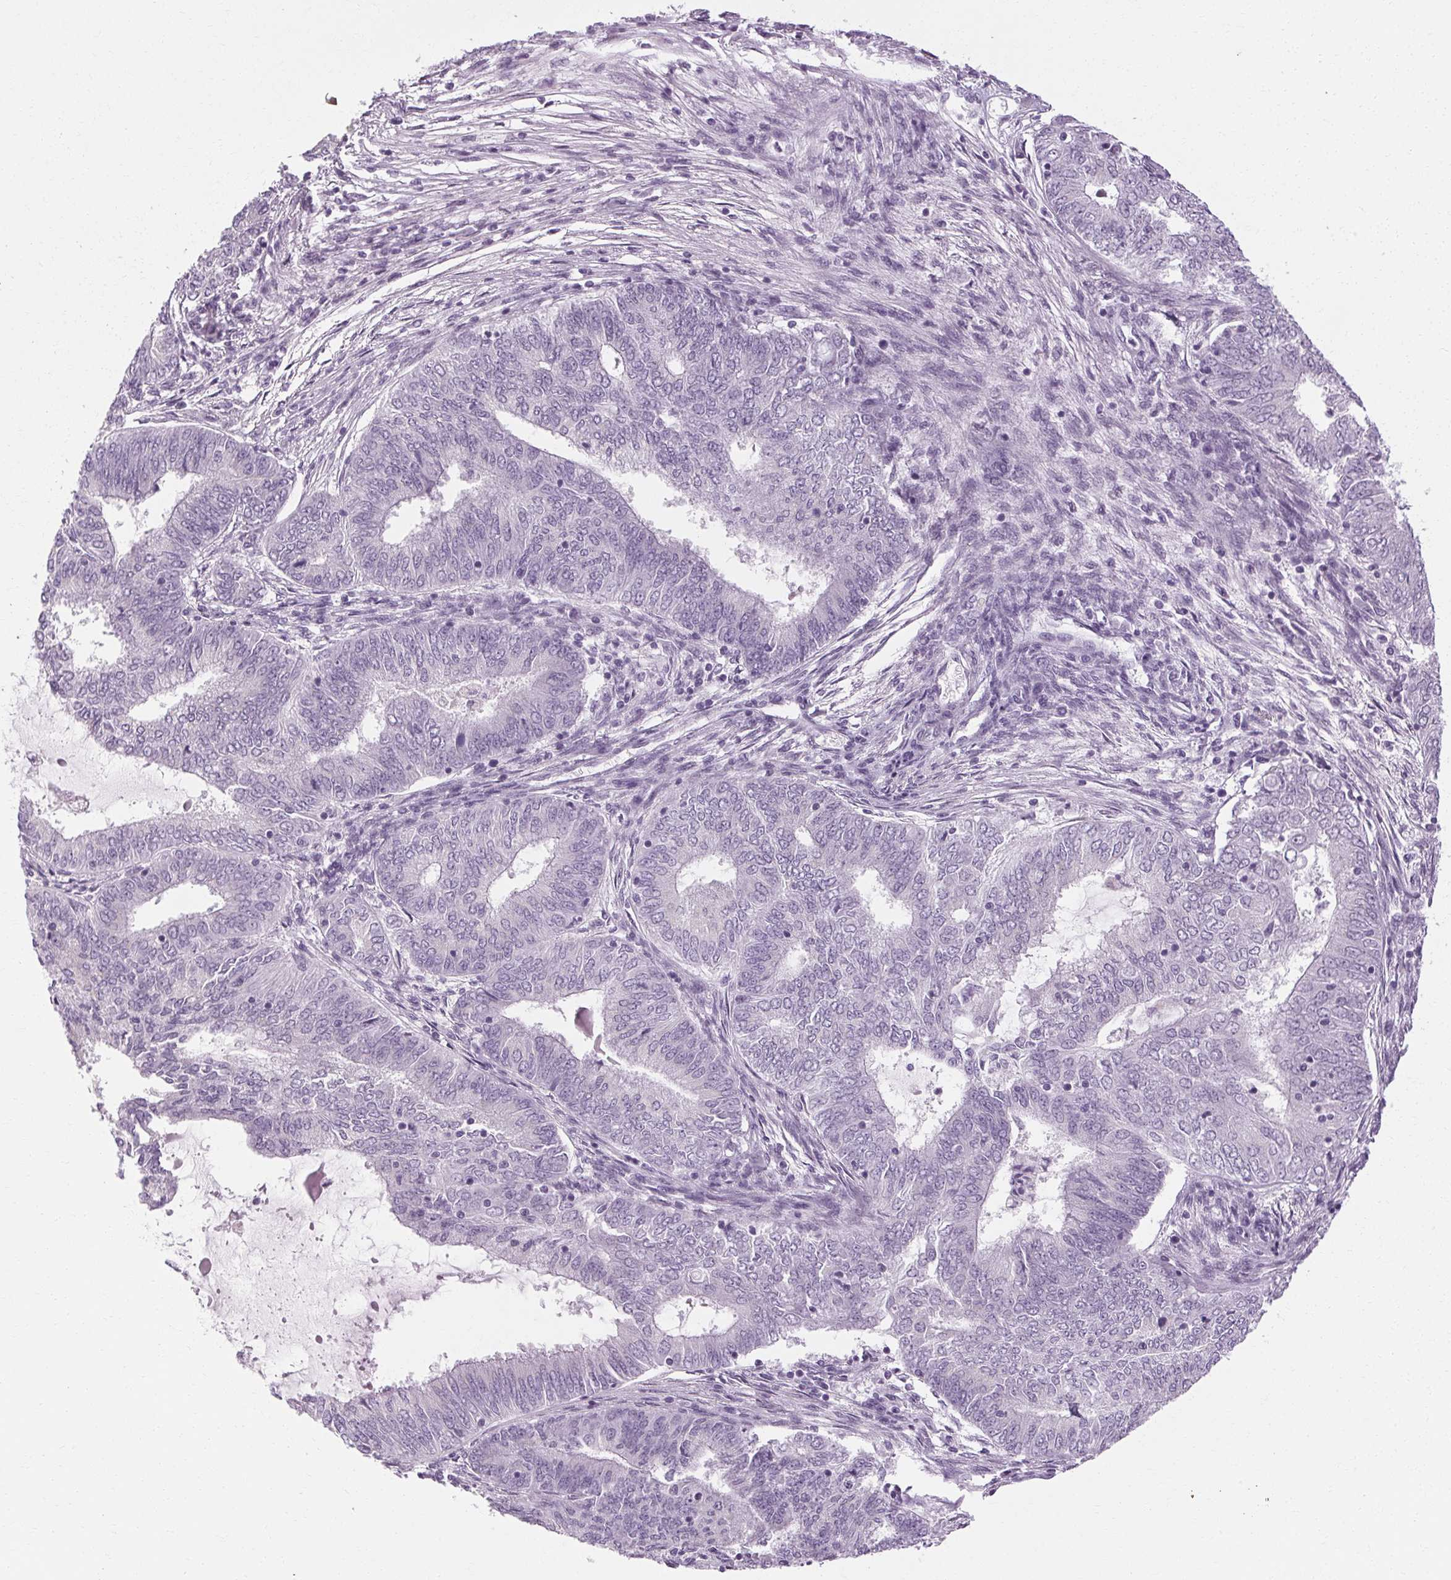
{"staining": {"intensity": "negative", "quantity": "none", "location": "none"}, "tissue": "endometrial cancer", "cell_type": "Tumor cells", "image_type": "cancer", "snomed": [{"axis": "morphology", "description": "Adenocarcinoma, NOS"}, {"axis": "topography", "description": "Endometrium"}], "caption": "Immunohistochemical staining of human adenocarcinoma (endometrial) demonstrates no significant expression in tumor cells.", "gene": "POMC", "patient": {"sex": "female", "age": 62}}